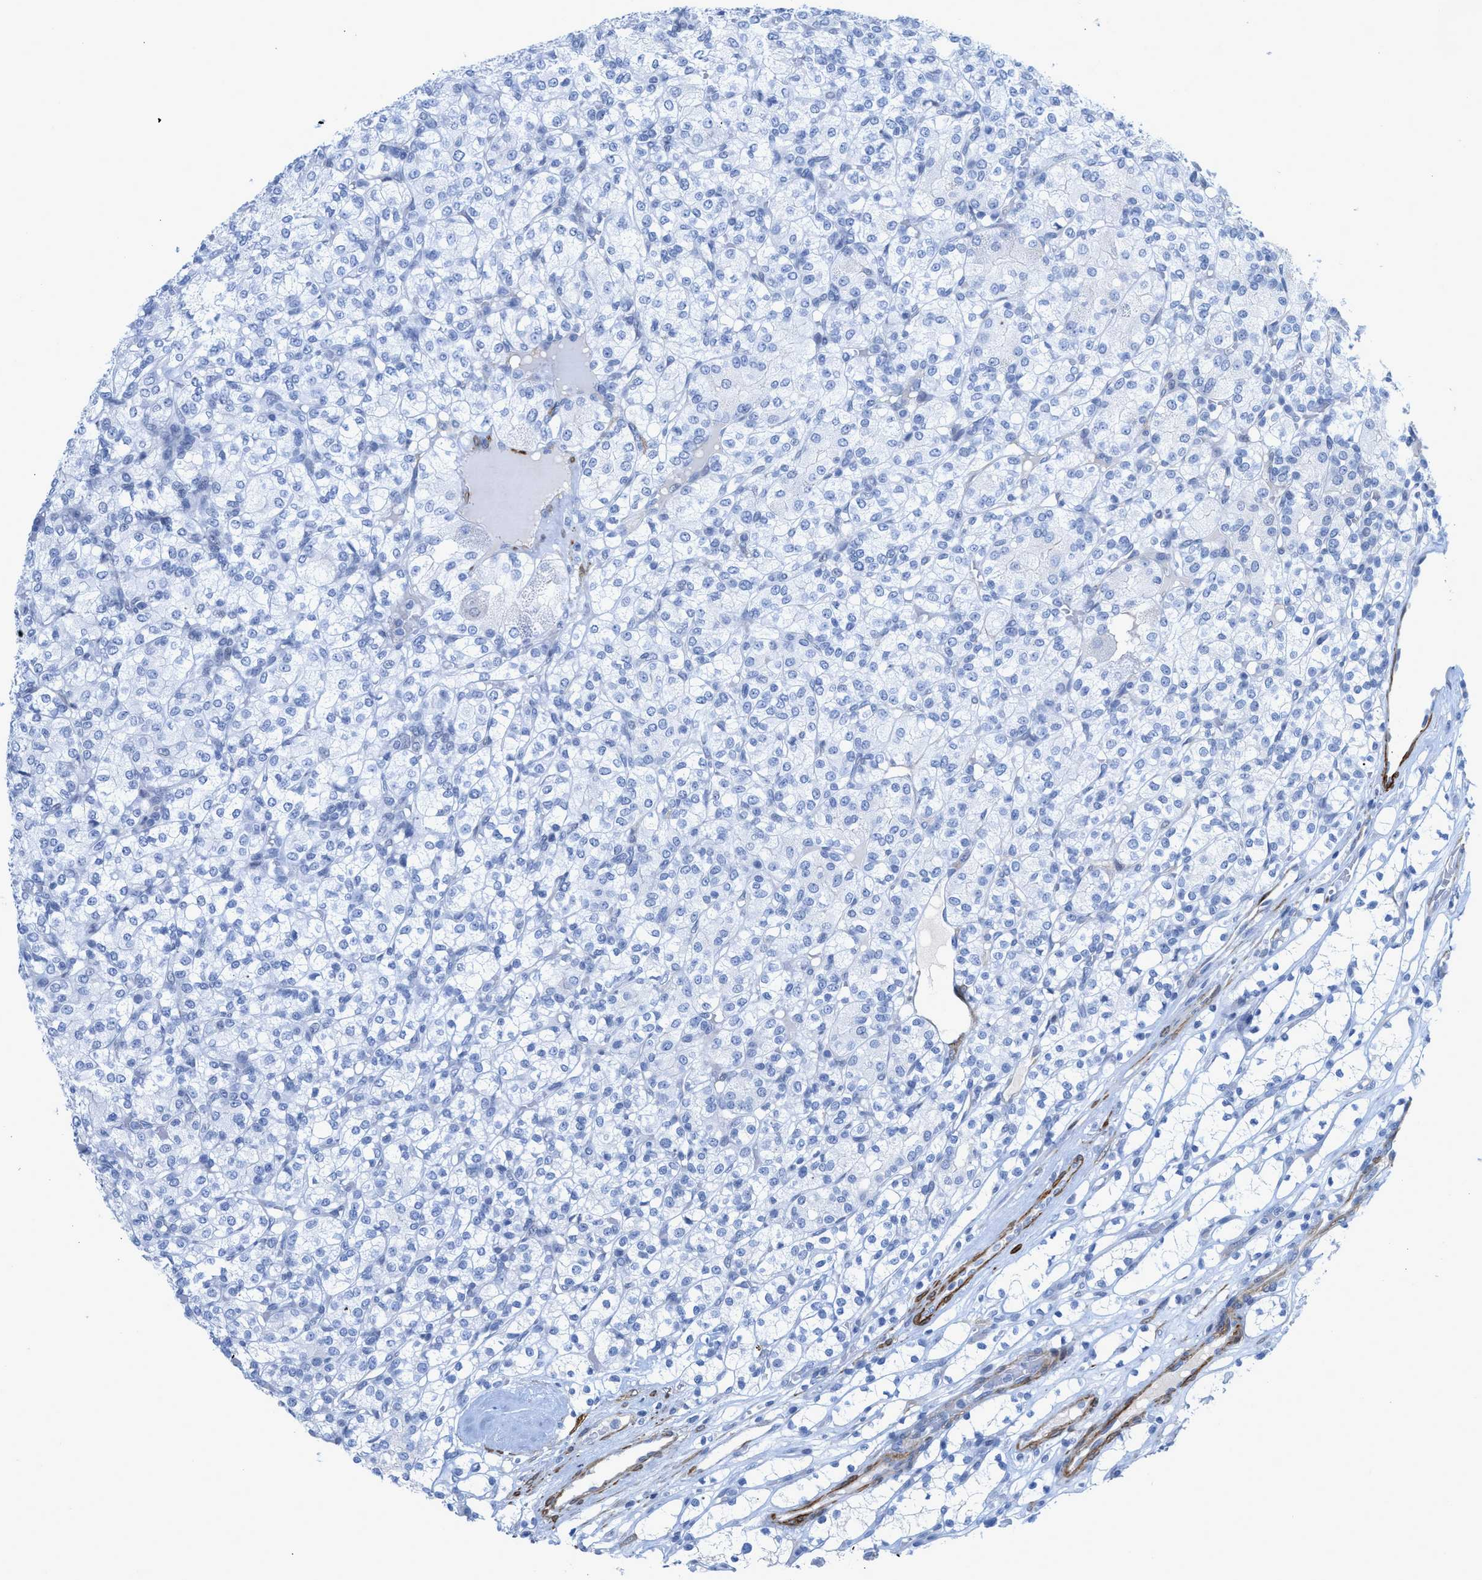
{"staining": {"intensity": "negative", "quantity": "none", "location": "none"}, "tissue": "renal cancer", "cell_type": "Tumor cells", "image_type": "cancer", "snomed": [{"axis": "morphology", "description": "Adenocarcinoma, NOS"}, {"axis": "topography", "description": "Kidney"}], "caption": "Tumor cells are negative for protein expression in human renal adenocarcinoma.", "gene": "TAGLN", "patient": {"sex": "male", "age": 77}}